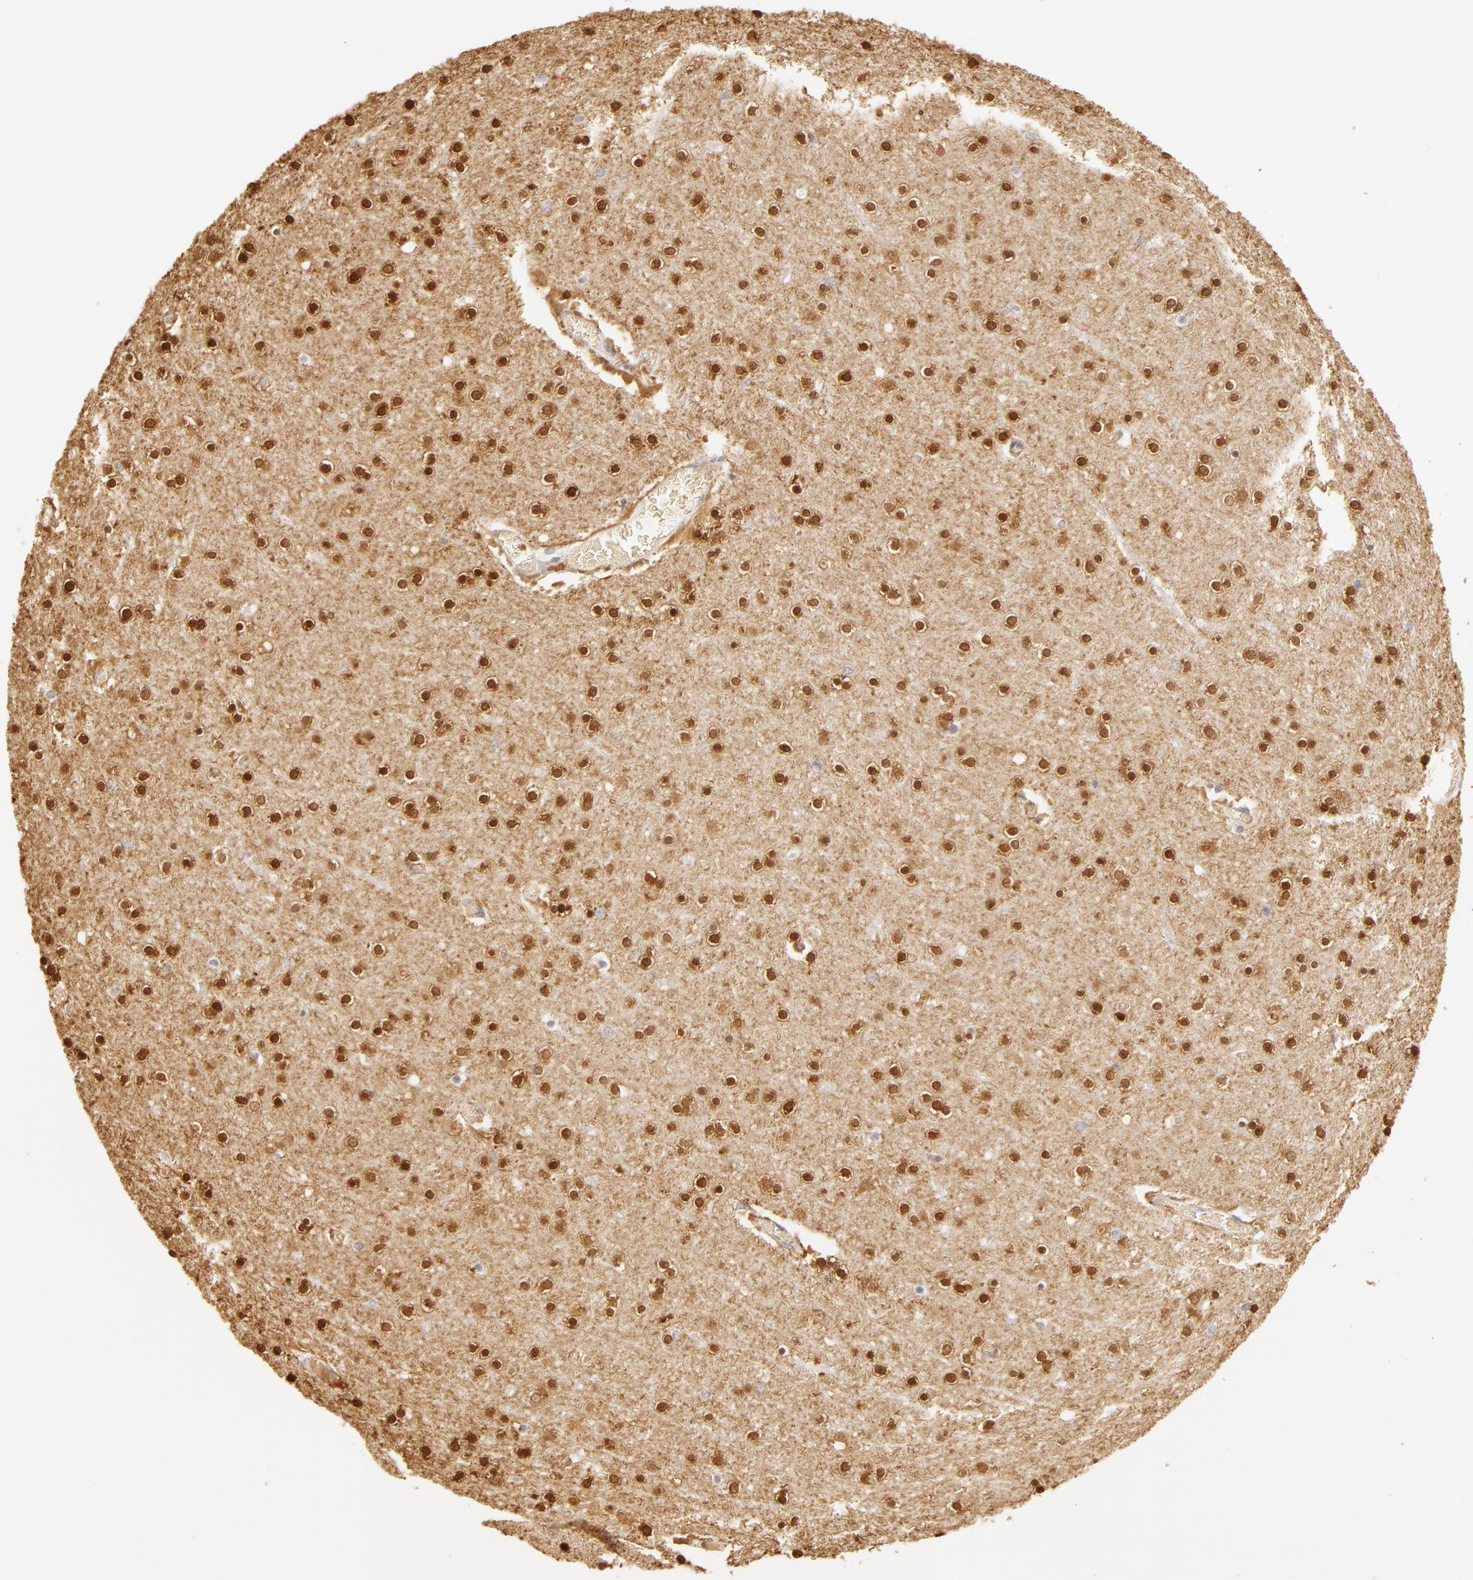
{"staining": {"intensity": "moderate", "quantity": ">75%", "location": "cytoplasmic/membranous"}, "tissue": "cerebral cortex", "cell_type": "Endothelial cells", "image_type": "normal", "snomed": [{"axis": "morphology", "description": "Normal tissue, NOS"}, {"axis": "topography", "description": "Cerebral cortex"}], "caption": "Protein analysis of unremarkable cerebral cortex exhibits moderate cytoplasmic/membranous expression in about >75% of endothelial cells. (brown staining indicates protein expression, while blue staining denotes nuclei).", "gene": "CA2", "patient": {"sex": "female", "age": 54}}